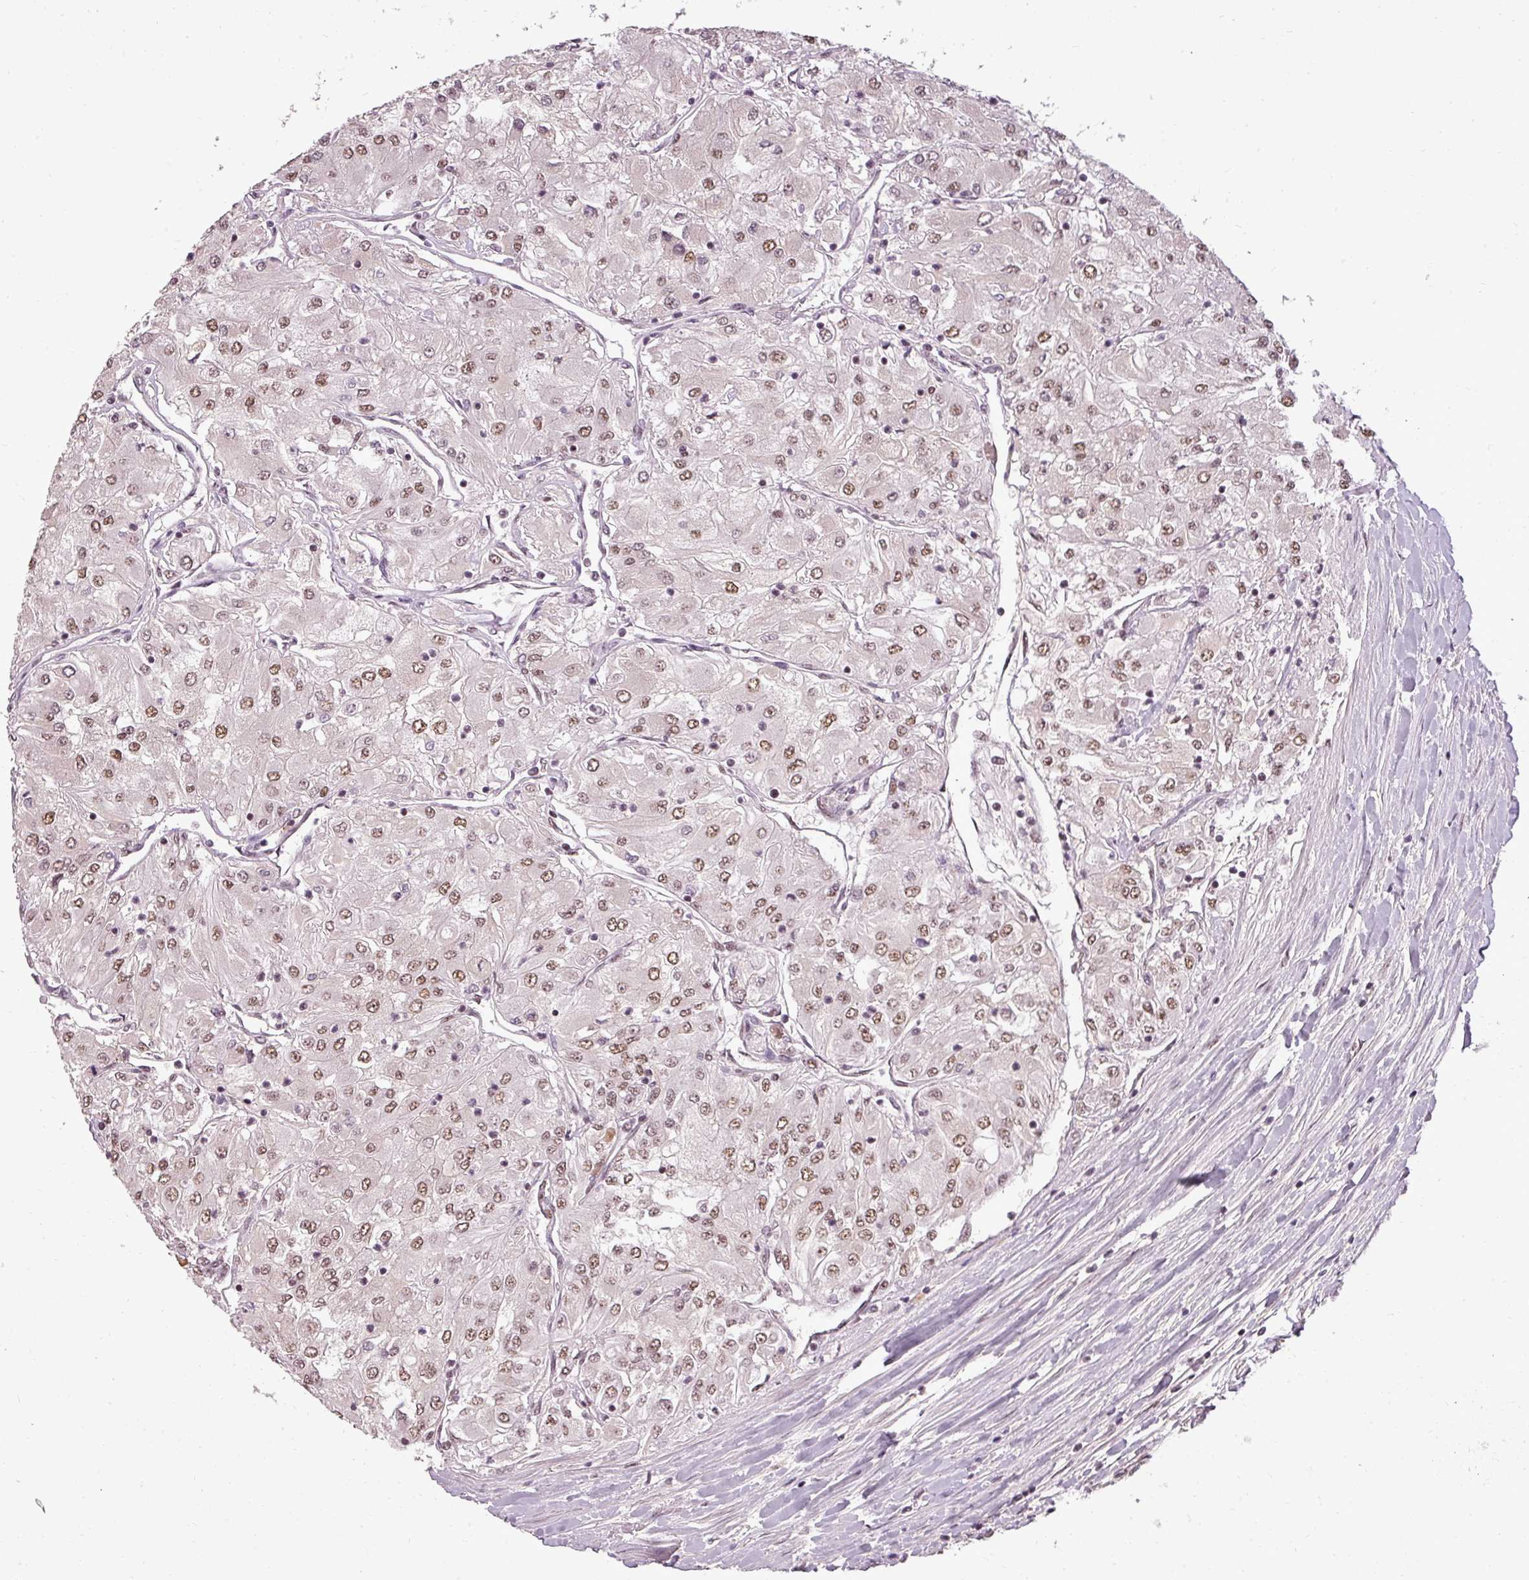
{"staining": {"intensity": "moderate", "quantity": "25%-75%", "location": "nuclear"}, "tissue": "renal cancer", "cell_type": "Tumor cells", "image_type": "cancer", "snomed": [{"axis": "morphology", "description": "Adenocarcinoma, NOS"}, {"axis": "topography", "description": "Kidney"}], "caption": "A medium amount of moderate nuclear expression is seen in about 25%-75% of tumor cells in renal cancer tissue. (DAB (3,3'-diaminobenzidine) IHC with brightfield microscopy, high magnification).", "gene": "BCAS3", "patient": {"sex": "male", "age": 80}}